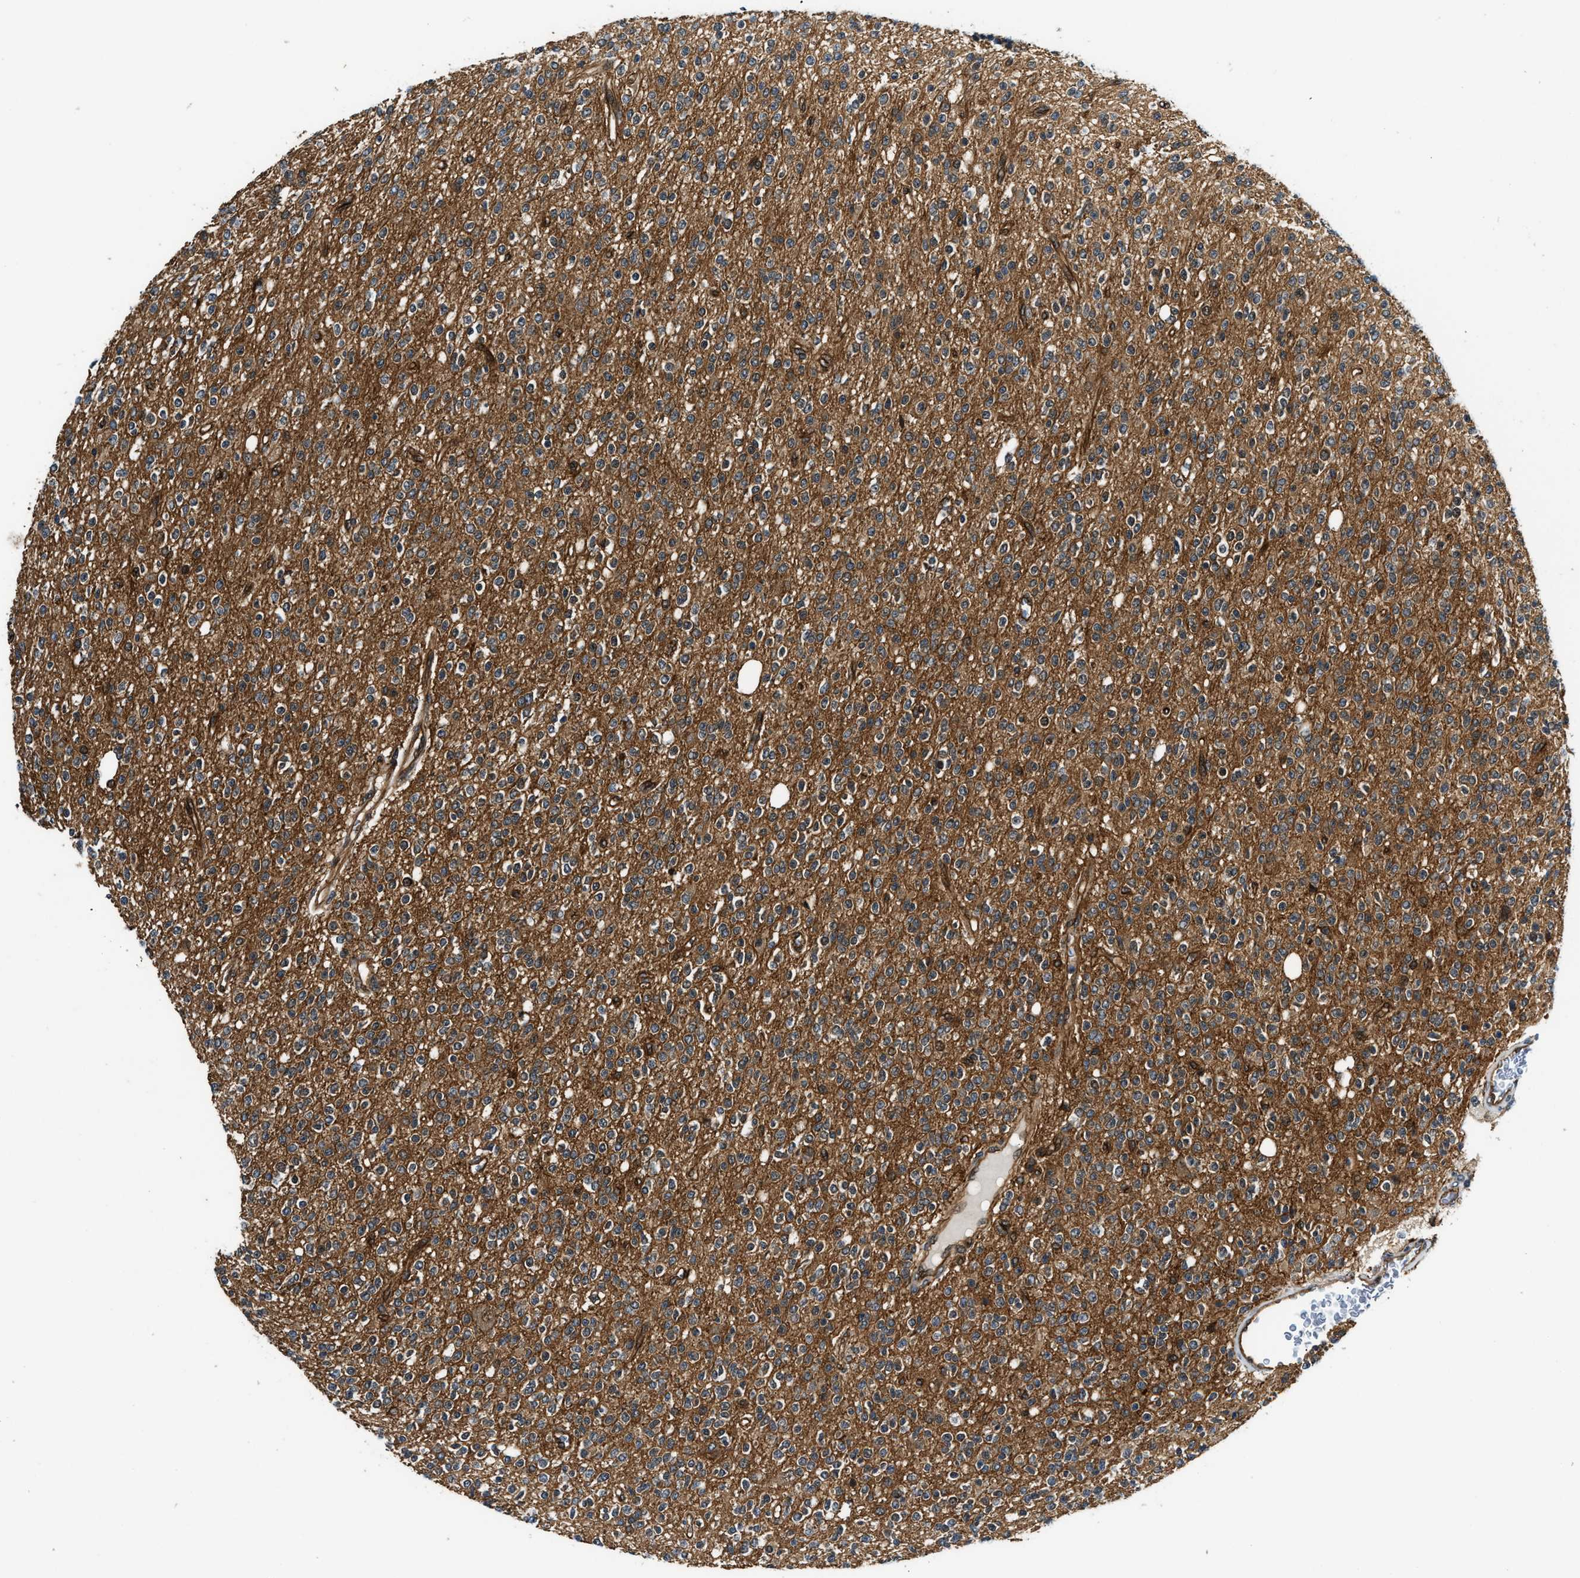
{"staining": {"intensity": "moderate", "quantity": "<25%", "location": "cytoplasmic/membranous"}, "tissue": "glioma", "cell_type": "Tumor cells", "image_type": "cancer", "snomed": [{"axis": "morphology", "description": "Glioma, malignant, High grade"}, {"axis": "topography", "description": "Brain"}], "caption": "Brown immunohistochemical staining in malignant glioma (high-grade) shows moderate cytoplasmic/membranous expression in approximately <25% of tumor cells. (IHC, brightfield microscopy, high magnification).", "gene": "COPS2", "patient": {"sex": "male", "age": 34}}